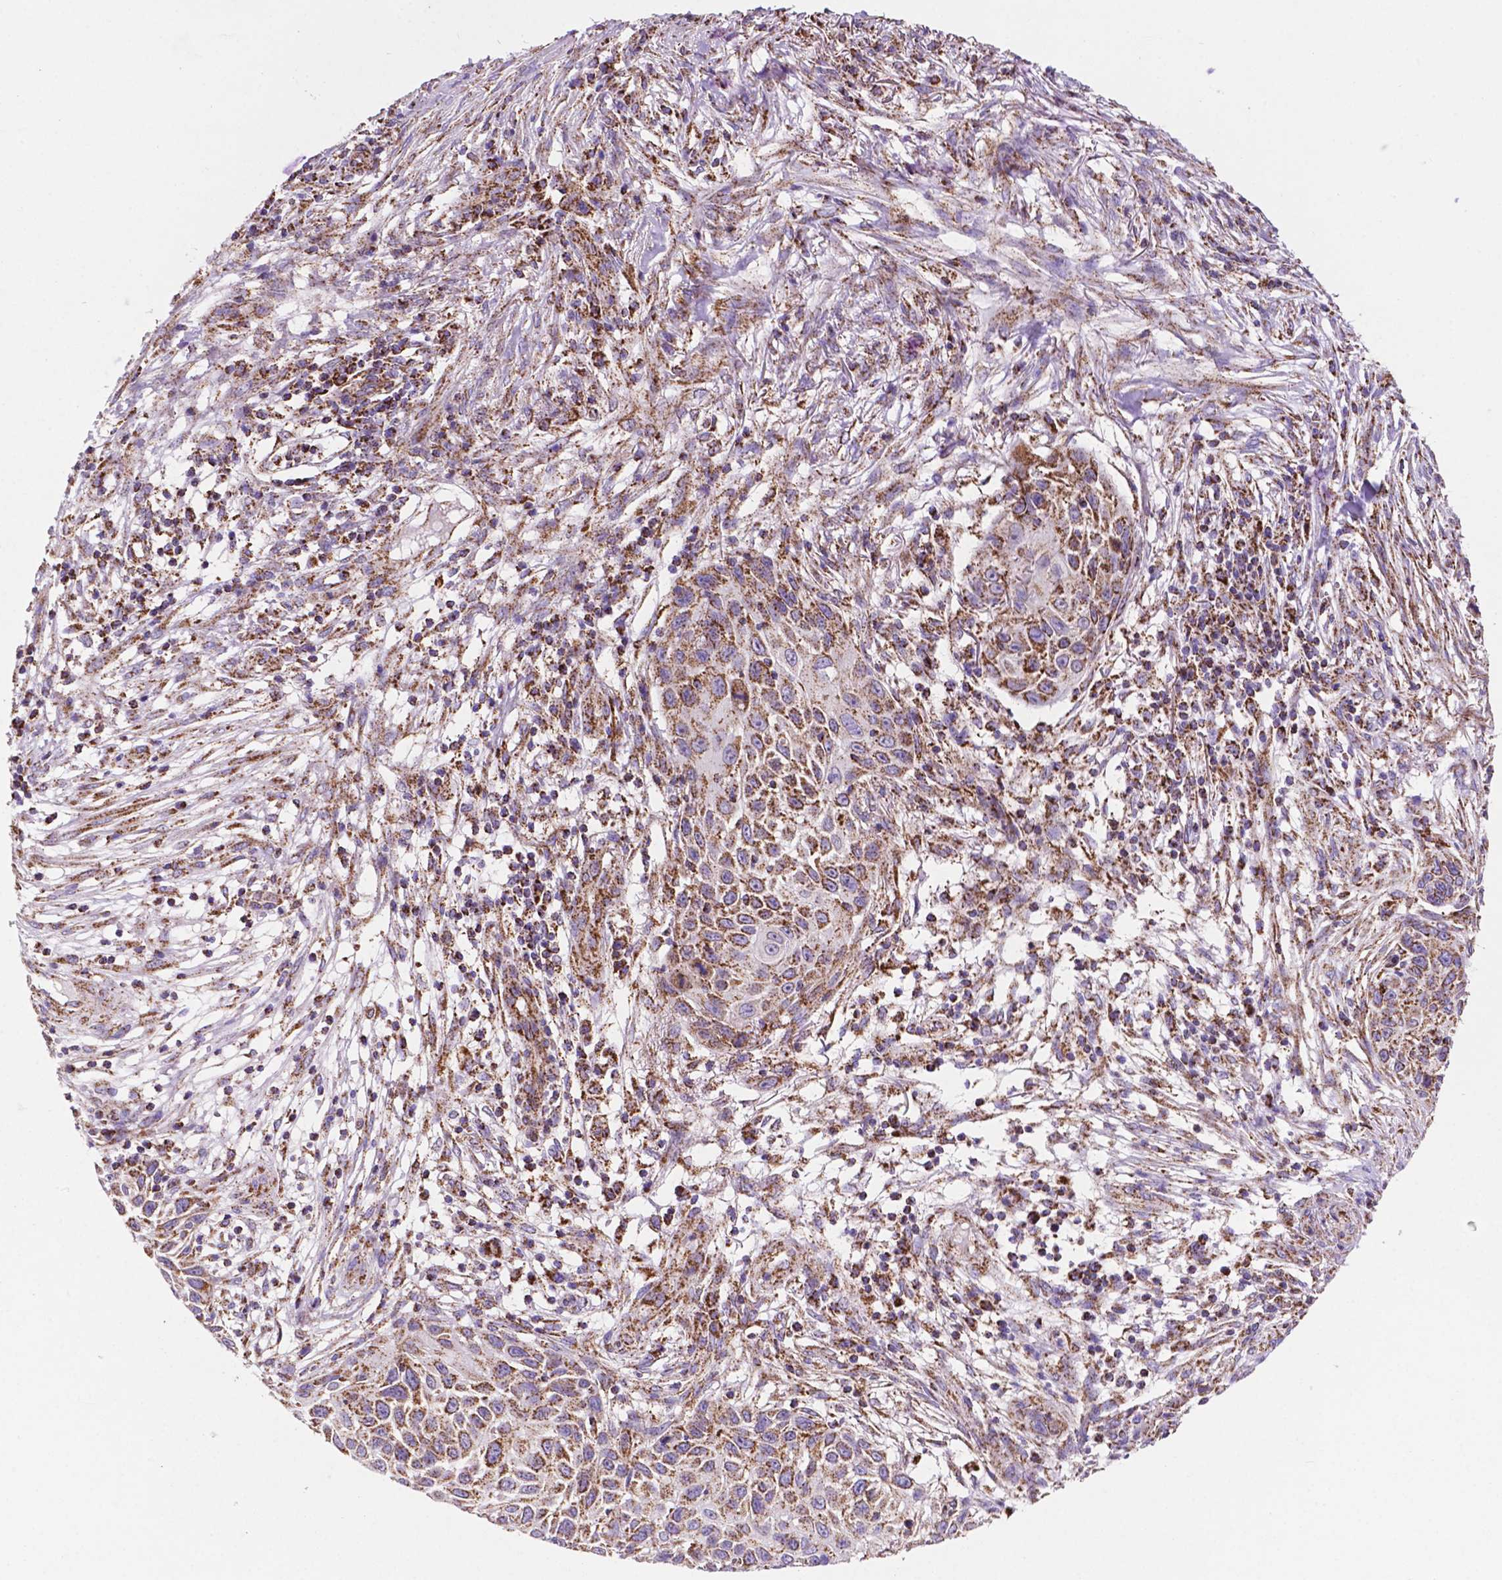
{"staining": {"intensity": "moderate", "quantity": ">75%", "location": "cytoplasmic/membranous"}, "tissue": "skin cancer", "cell_type": "Tumor cells", "image_type": "cancer", "snomed": [{"axis": "morphology", "description": "Squamous cell carcinoma, NOS"}, {"axis": "topography", "description": "Skin"}], "caption": "Protein staining reveals moderate cytoplasmic/membranous staining in about >75% of tumor cells in squamous cell carcinoma (skin).", "gene": "HSPD1", "patient": {"sex": "male", "age": 92}}